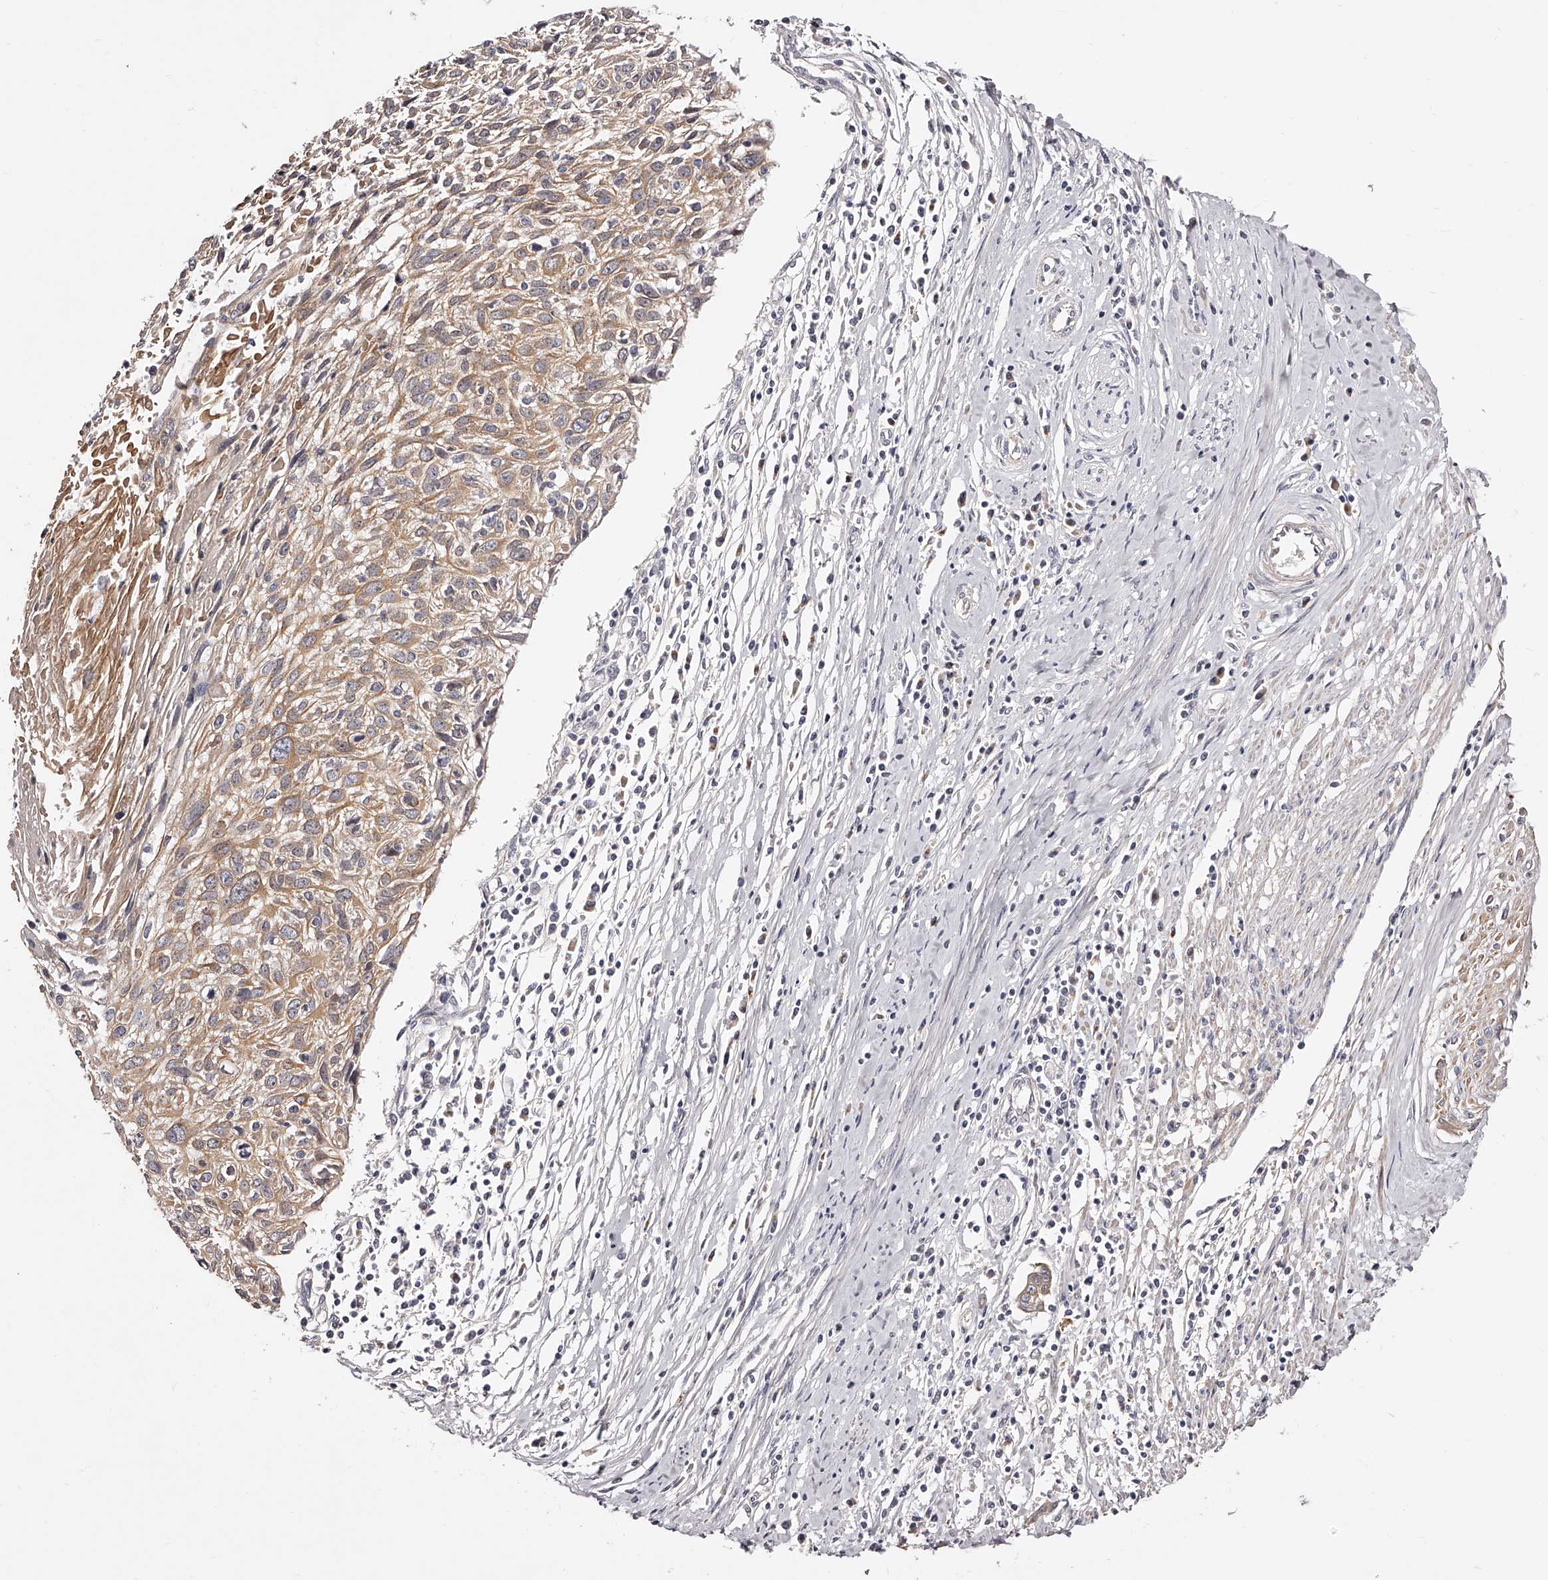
{"staining": {"intensity": "moderate", "quantity": ">75%", "location": "cytoplasmic/membranous"}, "tissue": "cervical cancer", "cell_type": "Tumor cells", "image_type": "cancer", "snomed": [{"axis": "morphology", "description": "Squamous cell carcinoma, NOS"}, {"axis": "topography", "description": "Cervix"}], "caption": "The photomicrograph reveals staining of squamous cell carcinoma (cervical), revealing moderate cytoplasmic/membranous protein staining (brown color) within tumor cells.", "gene": "ZNF502", "patient": {"sex": "female", "age": 51}}